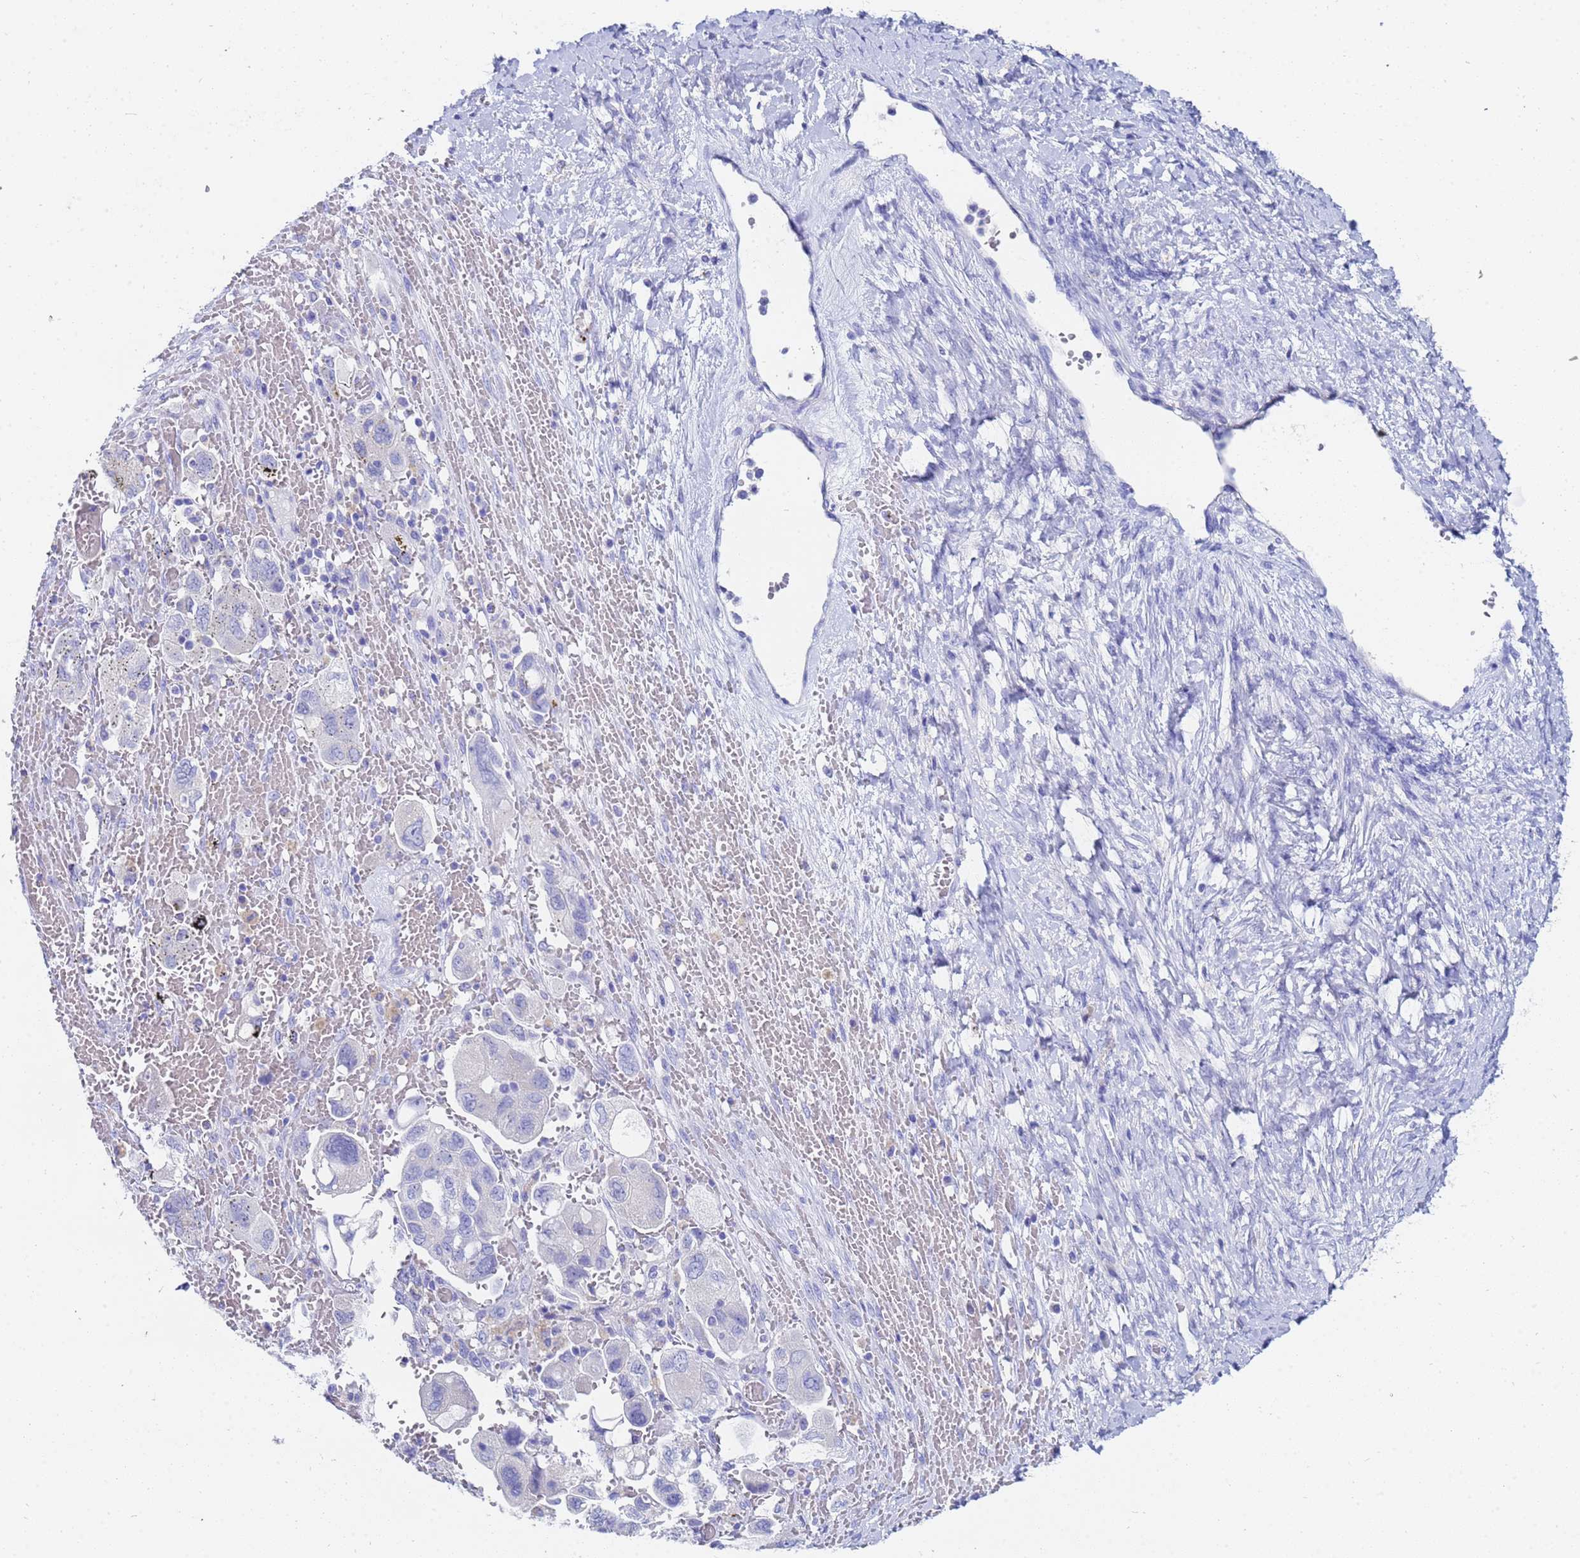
{"staining": {"intensity": "negative", "quantity": "none", "location": "none"}, "tissue": "ovarian cancer", "cell_type": "Tumor cells", "image_type": "cancer", "snomed": [{"axis": "morphology", "description": "Carcinoma, NOS"}, {"axis": "morphology", "description": "Cystadenocarcinoma, serous, NOS"}, {"axis": "topography", "description": "Ovary"}], "caption": "High power microscopy histopathology image of an IHC histopathology image of ovarian serous cystadenocarcinoma, revealing no significant expression in tumor cells.", "gene": "C2orf72", "patient": {"sex": "female", "age": 69}}